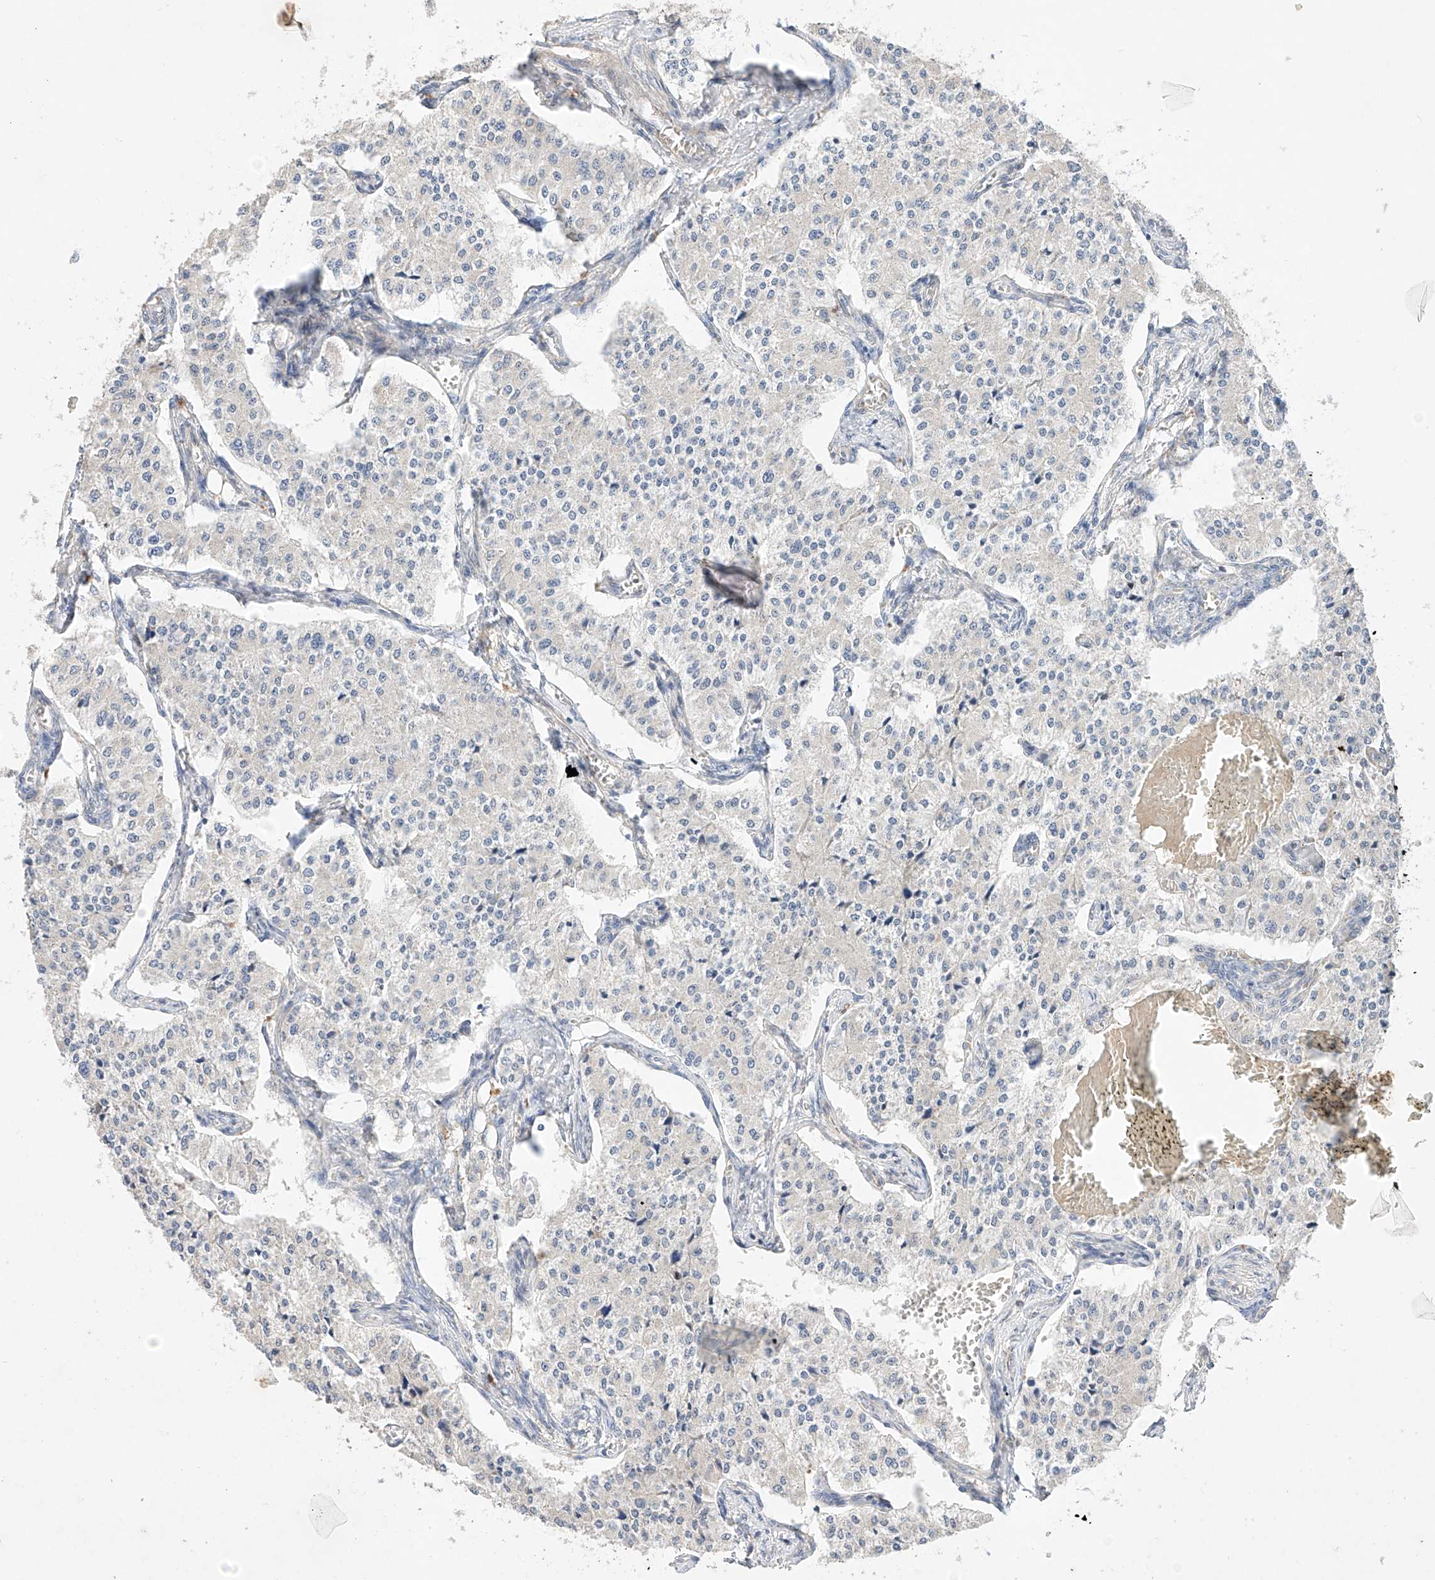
{"staining": {"intensity": "negative", "quantity": "none", "location": "none"}, "tissue": "carcinoid", "cell_type": "Tumor cells", "image_type": "cancer", "snomed": [{"axis": "morphology", "description": "Carcinoid, malignant, NOS"}, {"axis": "topography", "description": "Colon"}], "caption": "This is an immunohistochemistry micrograph of carcinoid. There is no expression in tumor cells.", "gene": "ZNF124", "patient": {"sex": "female", "age": 52}}